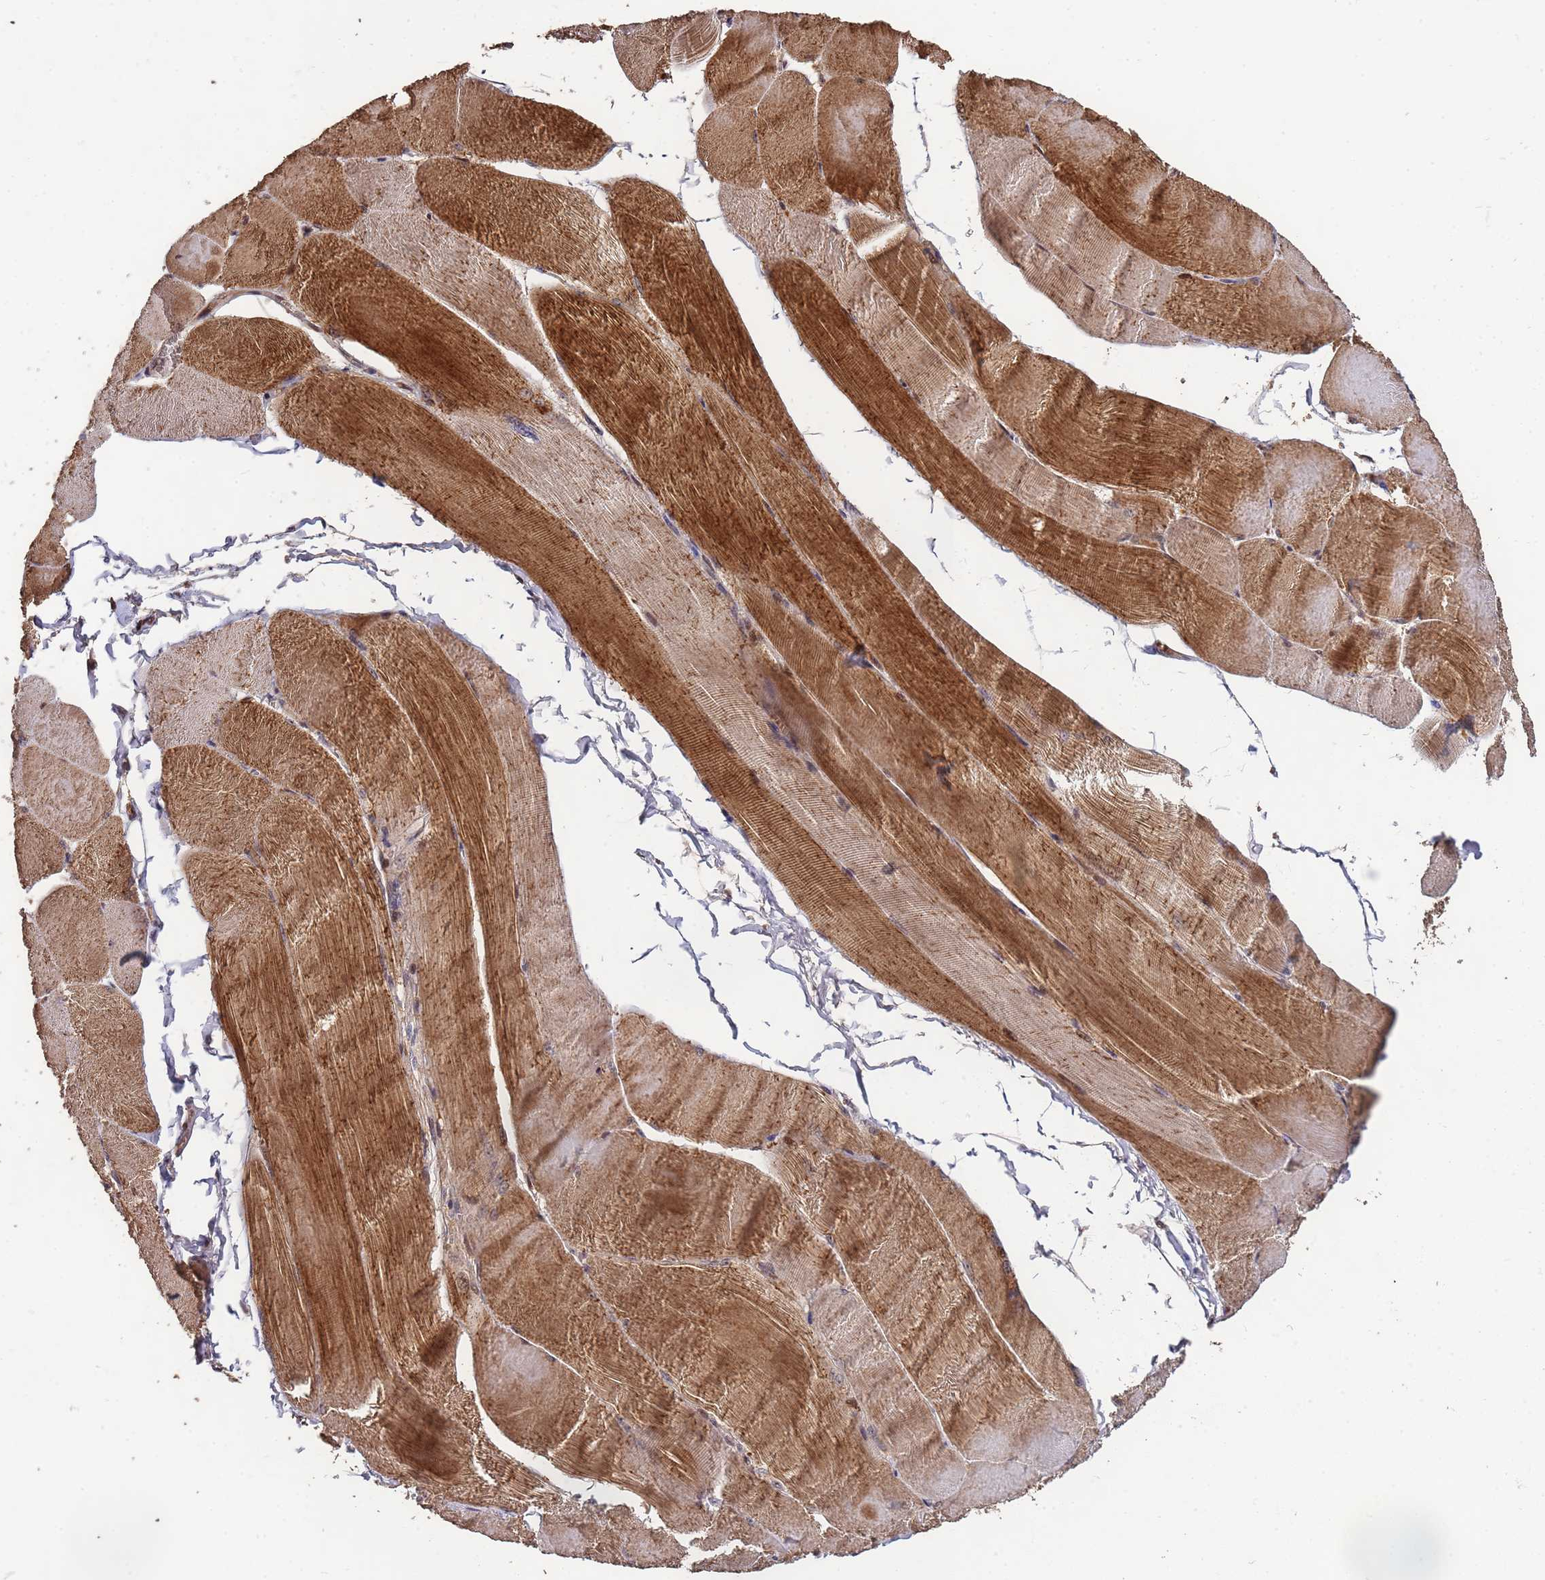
{"staining": {"intensity": "strong", "quantity": ">75%", "location": "cytoplasmic/membranous"}, "tissue": "skeletal muscle", "cell_type": "Myocytes", "image_type": "normal", "snomed": [{"axis": "morphology", "description": "Normal tissue, NOS"}, {"axis": "morphology", "description": "Basal cell carcinoma"}, {"axis": "topography", "description": "Skeletal muscle"}], "caption": "IHC image of normal human skeletal muscle stained for a protein (brown), which exhibits high levels of strong cytoplasmic/membranous staining in approximately >75% of myocytes.", "gene": "CCDC184", "patient": {"sex": "female", "age": 64}}